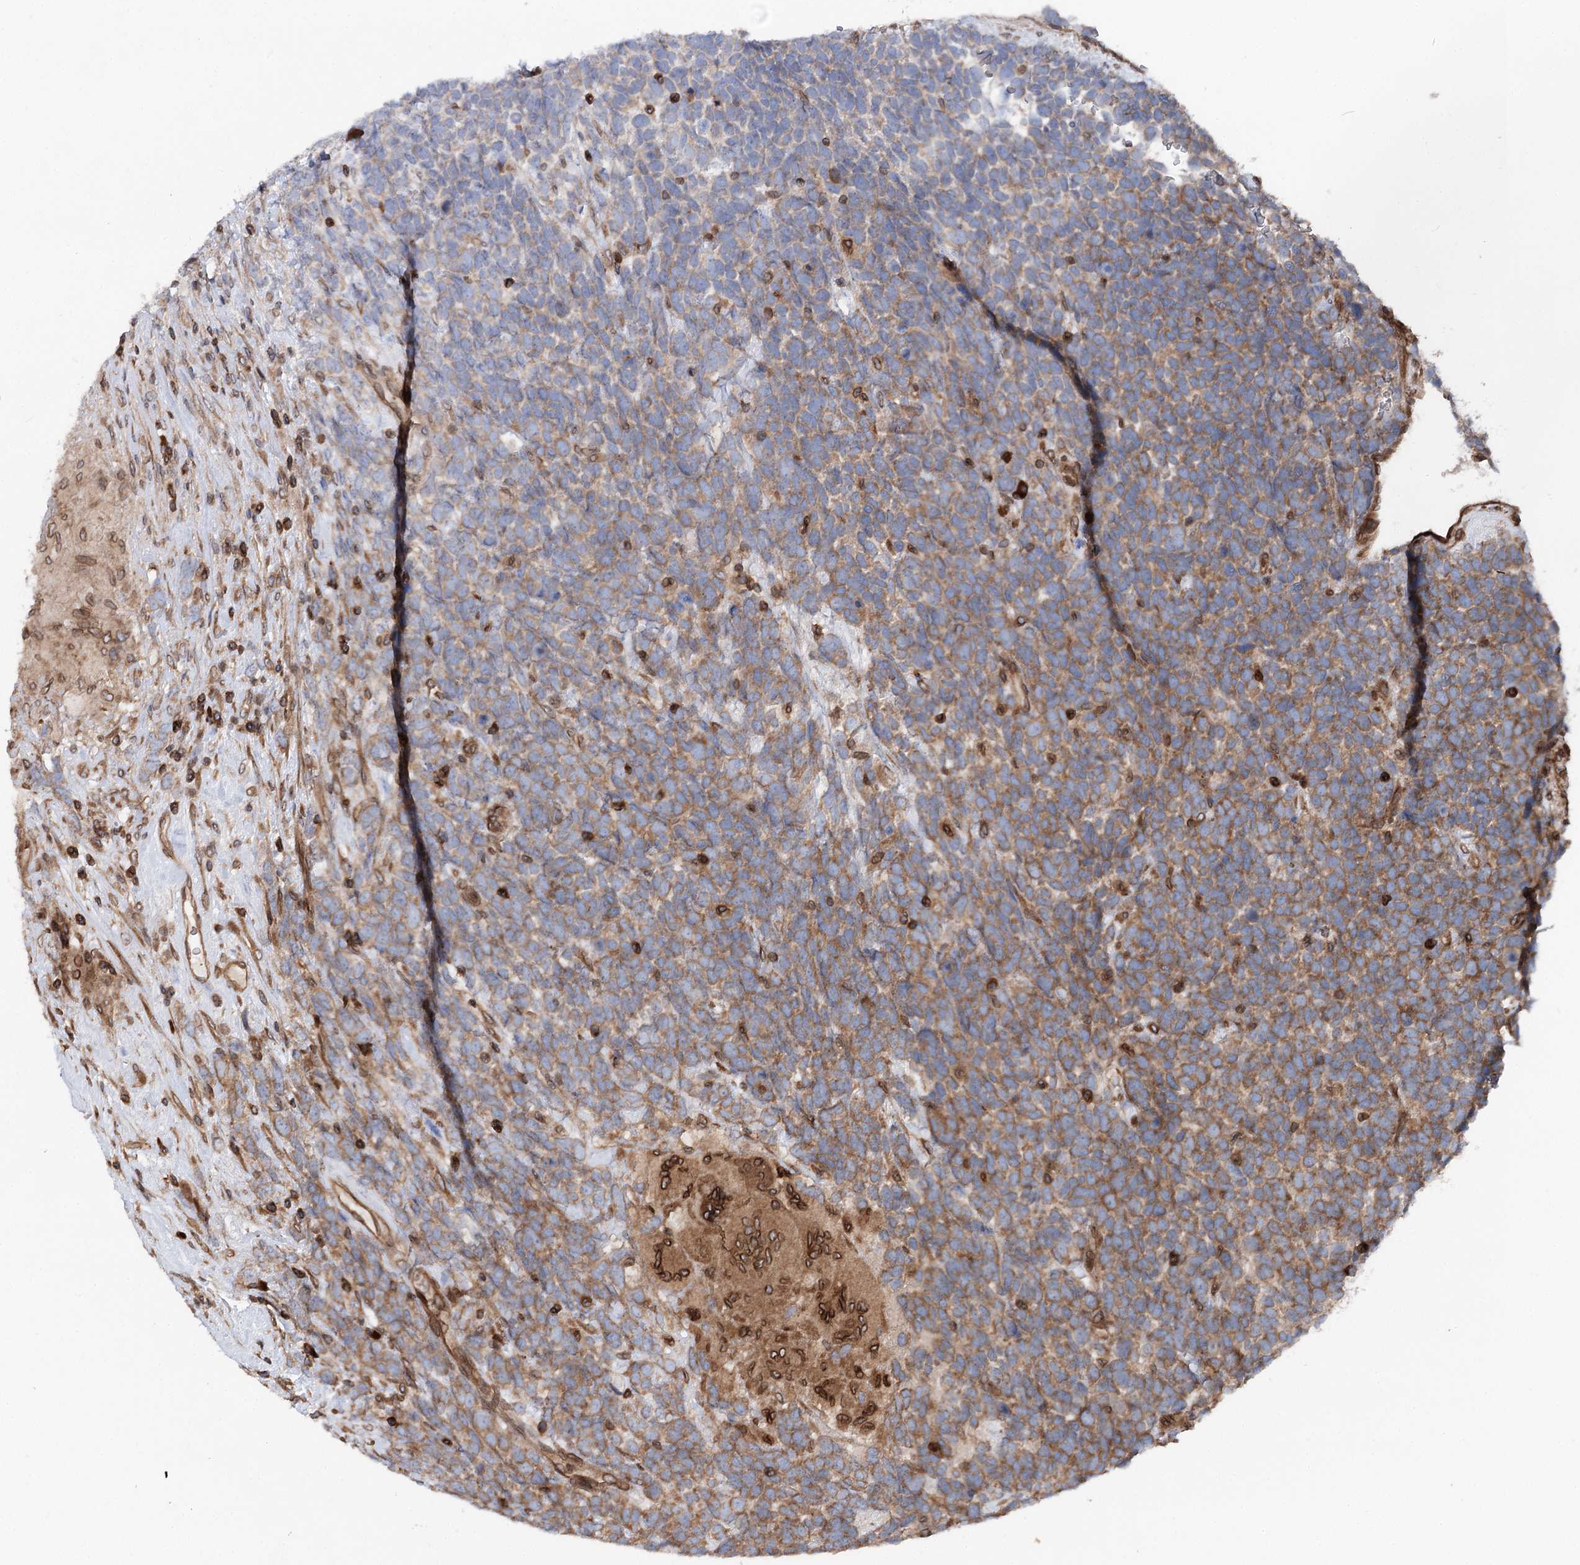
{"staining": {"intensity": "moderate", "quantity": ">75%", "location": "cytoplasmic/membranous"}, "tissue": "urothelial cancer", "cell_type": "Tumor cells", "image_type": "cancer", "snomed": [{"axis": "morphology", "description": "Urothelial carcinoma, High grade"}, {"axis": "topography", "description": "Urinary bladder"}], "caption": "Immunohistochemistry (IHC) histopathology image of human urothelial carcinoma (high-grade) stained for a protein (brown), which exhibits medium levels of moderate cytoplasmic/membranous positivity in about >75% of tumor cells.", "gene": "FGFR1OP2", "patient": {"sex": "female", "age": 82}}